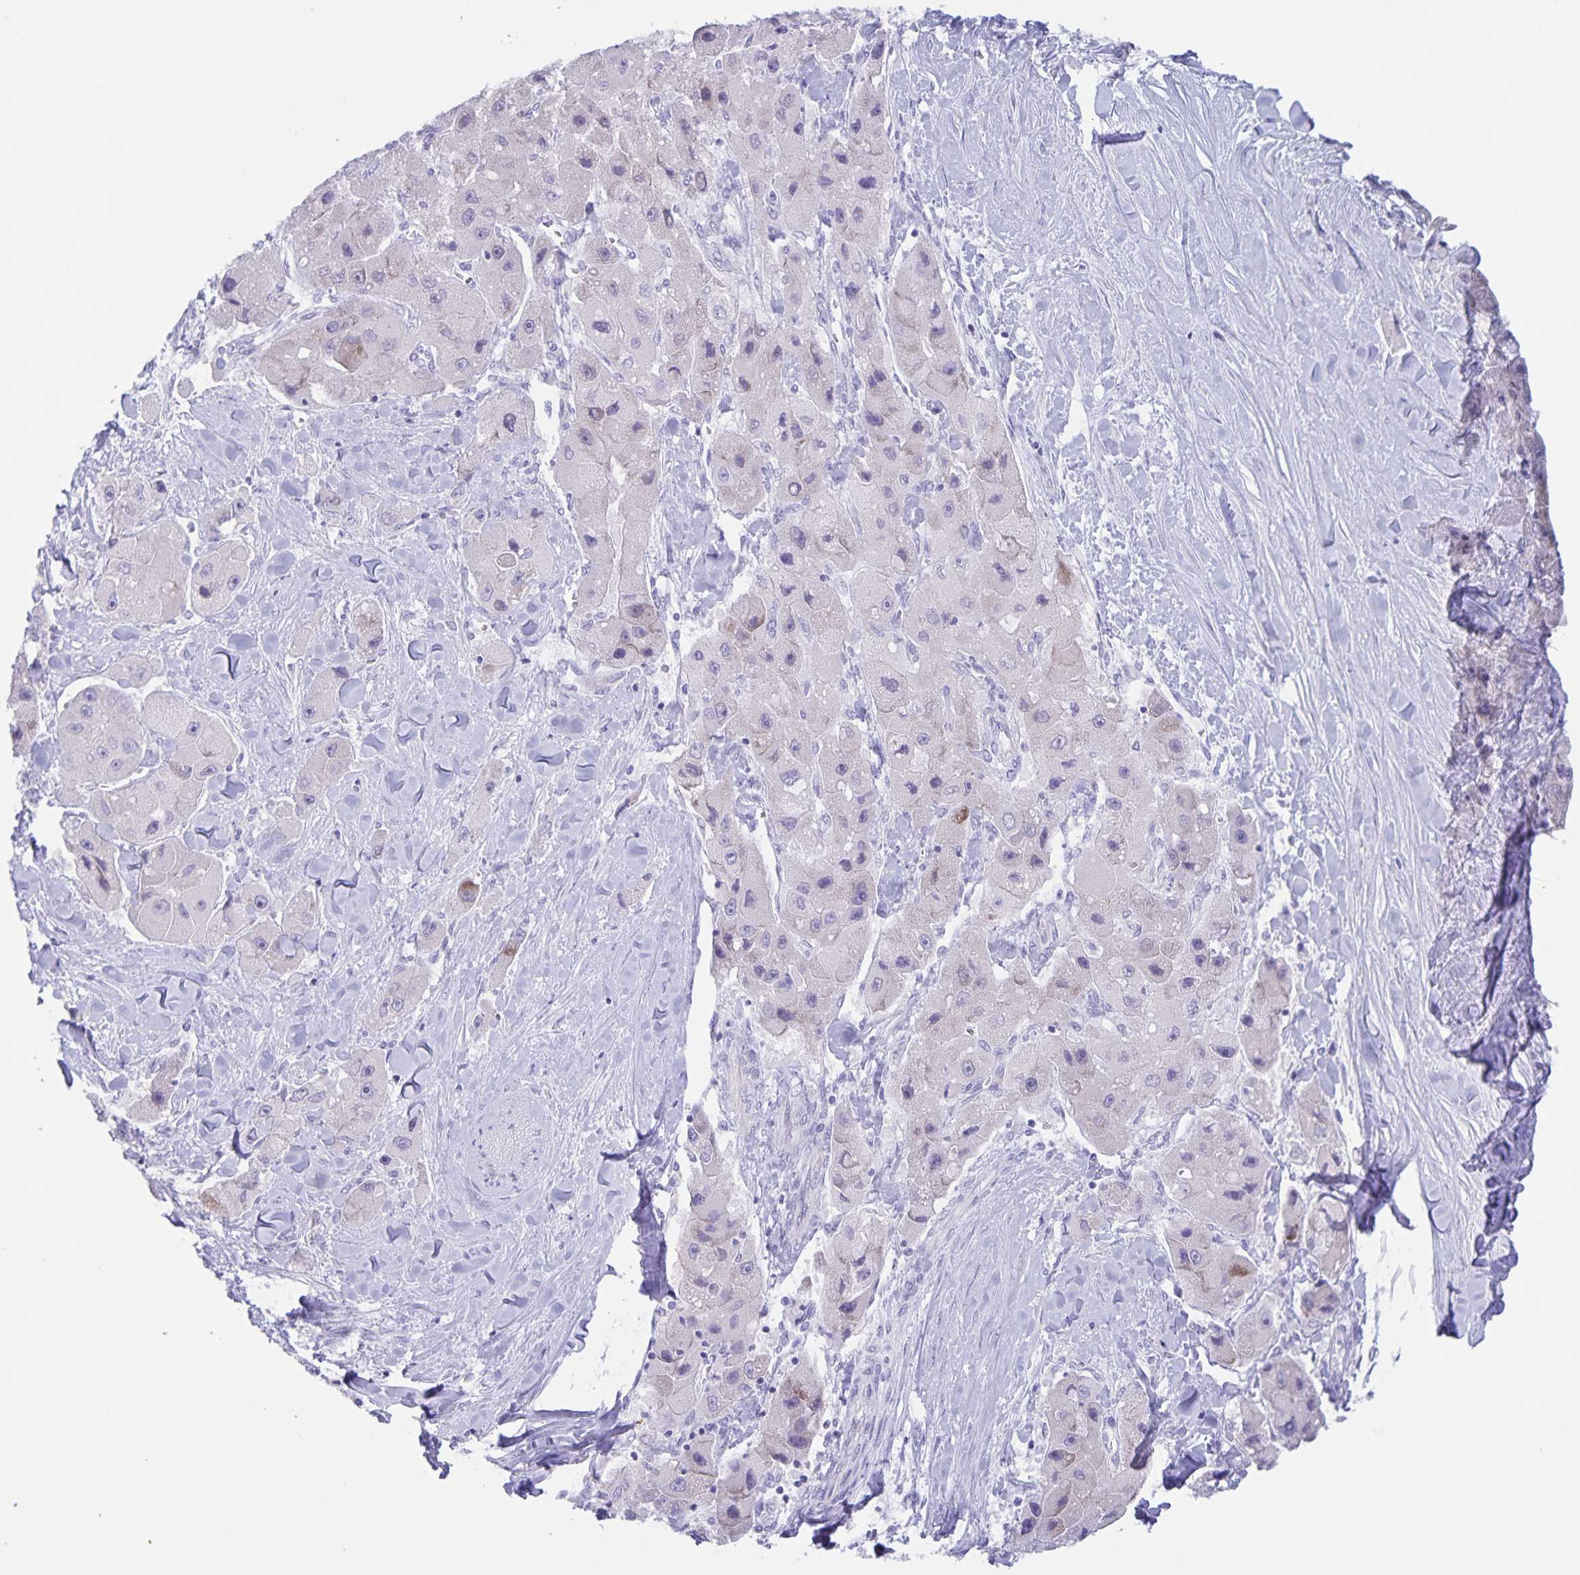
{"staining": {"intensity": "negative", "quantity": "none", "location": "none"}, "tissue": "liver cancer", "cell_type": "Tumor cells", "image_type": "cancer", "snomed": [{"axis": "morphology", "description": "Carcinoma, Hepatocellular, NOS"}, {"axis": "topography", "description": "Liver"}], "caption": "Immunohistochemical staining of human liver cancer displays no significant staining in tumor cells. The staining was performed using DAB to visualize the protein expression in brown, while the nuclei were stained in blue with hematoxylin (Magnification: 20x).", "gene": "AQP4", "patient": {"sex": "male", "age": 24}}